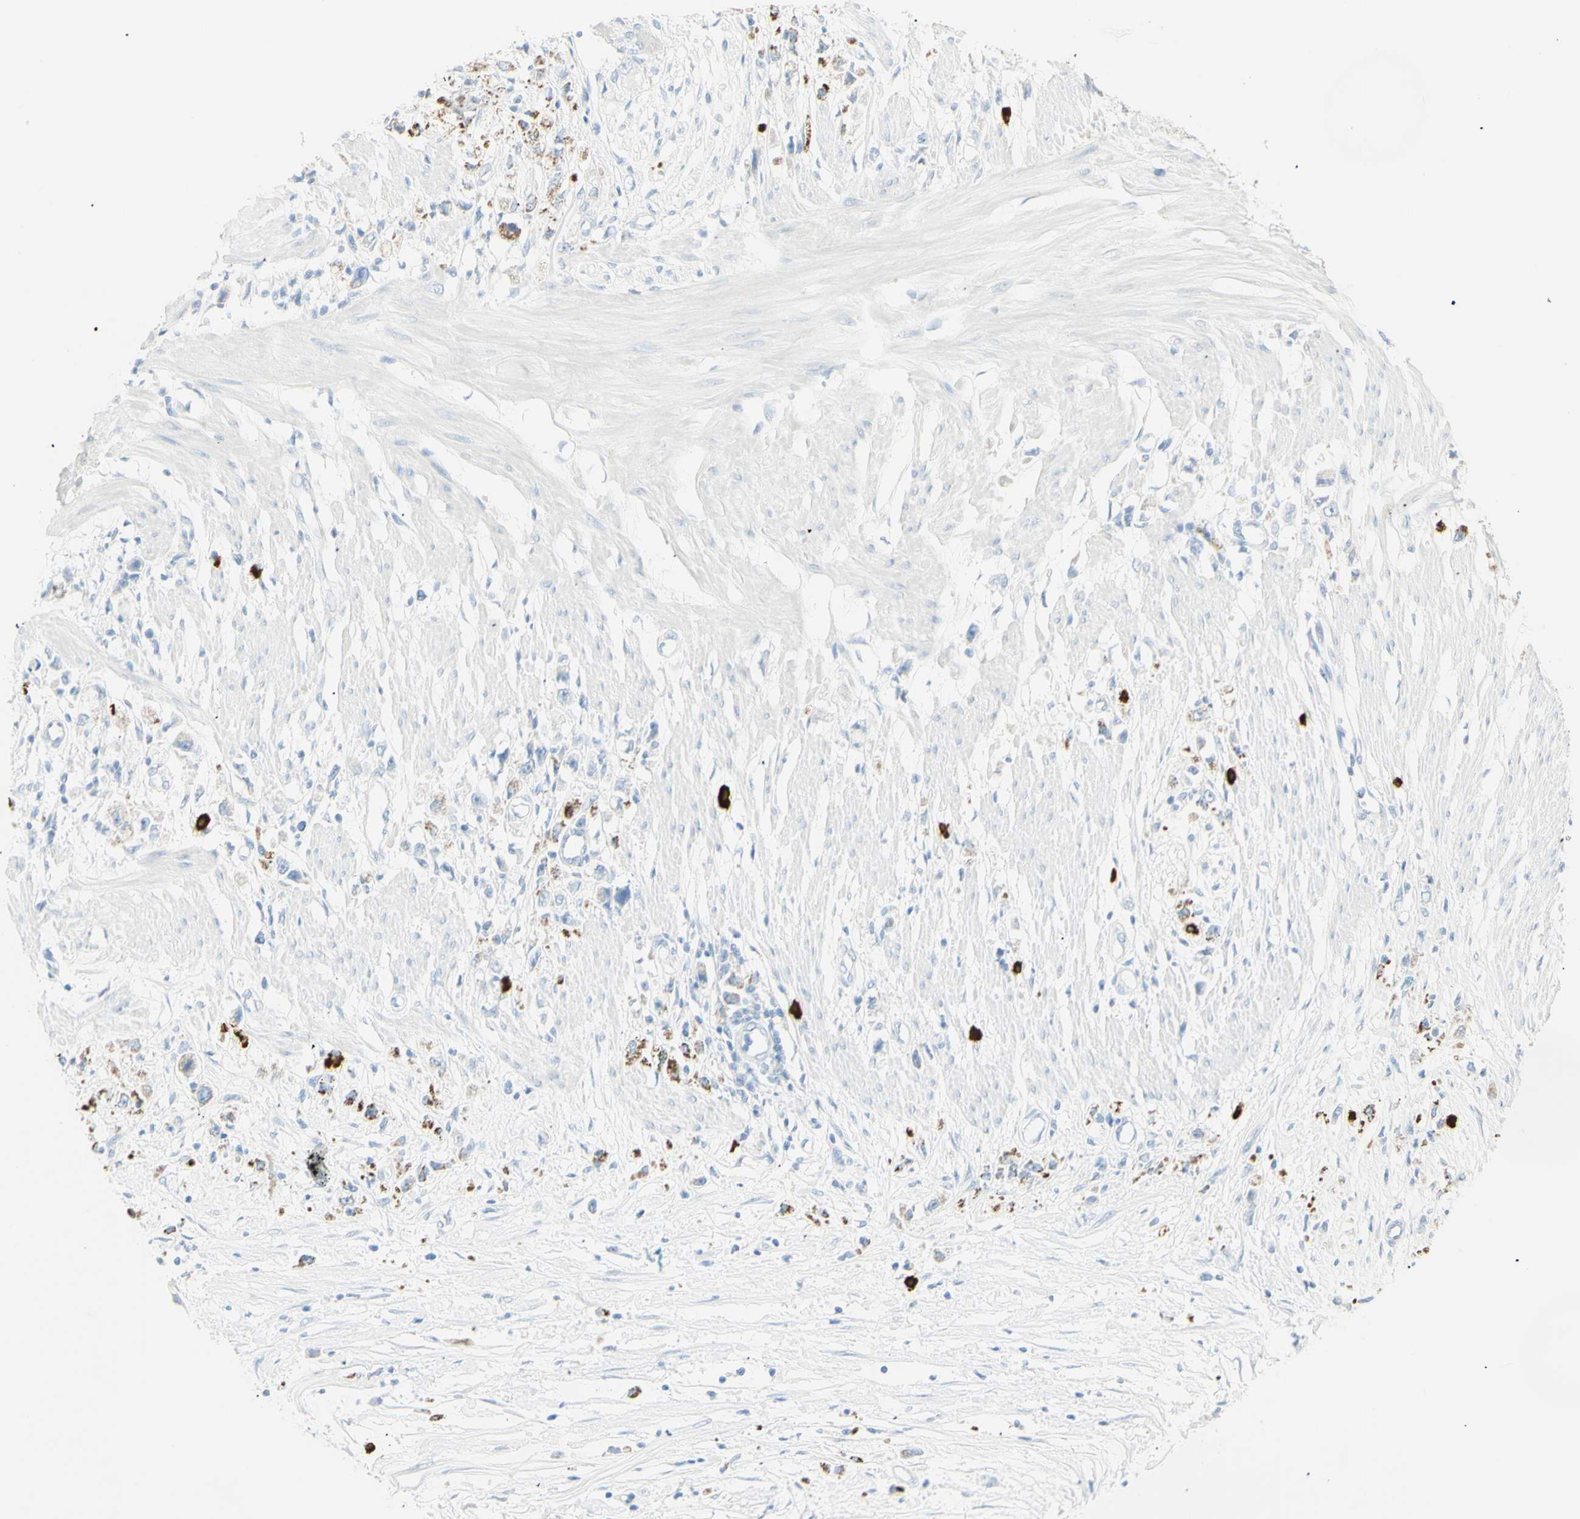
{"staining": {"intensity": "moderate", "quantity": "<25%", "location": "cytoplasmic/membranous"}, "tissue": "stomach cancer", "cell_type": "Tumor cells", "image_type": "cancer", "snomed": [{"axis": "morphology", "description": "Adenocarcinoma, NOS"}, {"axis": "topography", "description": "Stomach"}], "caption": "The histopathology image reveals immunohistochemical staining of stomach cancer. There is moderate cytoplasmic/membranous expression is identified in approximately <25% of tumor cells.", "gene": "LETM1", "patient": {"sex": "female", "age": 59}}